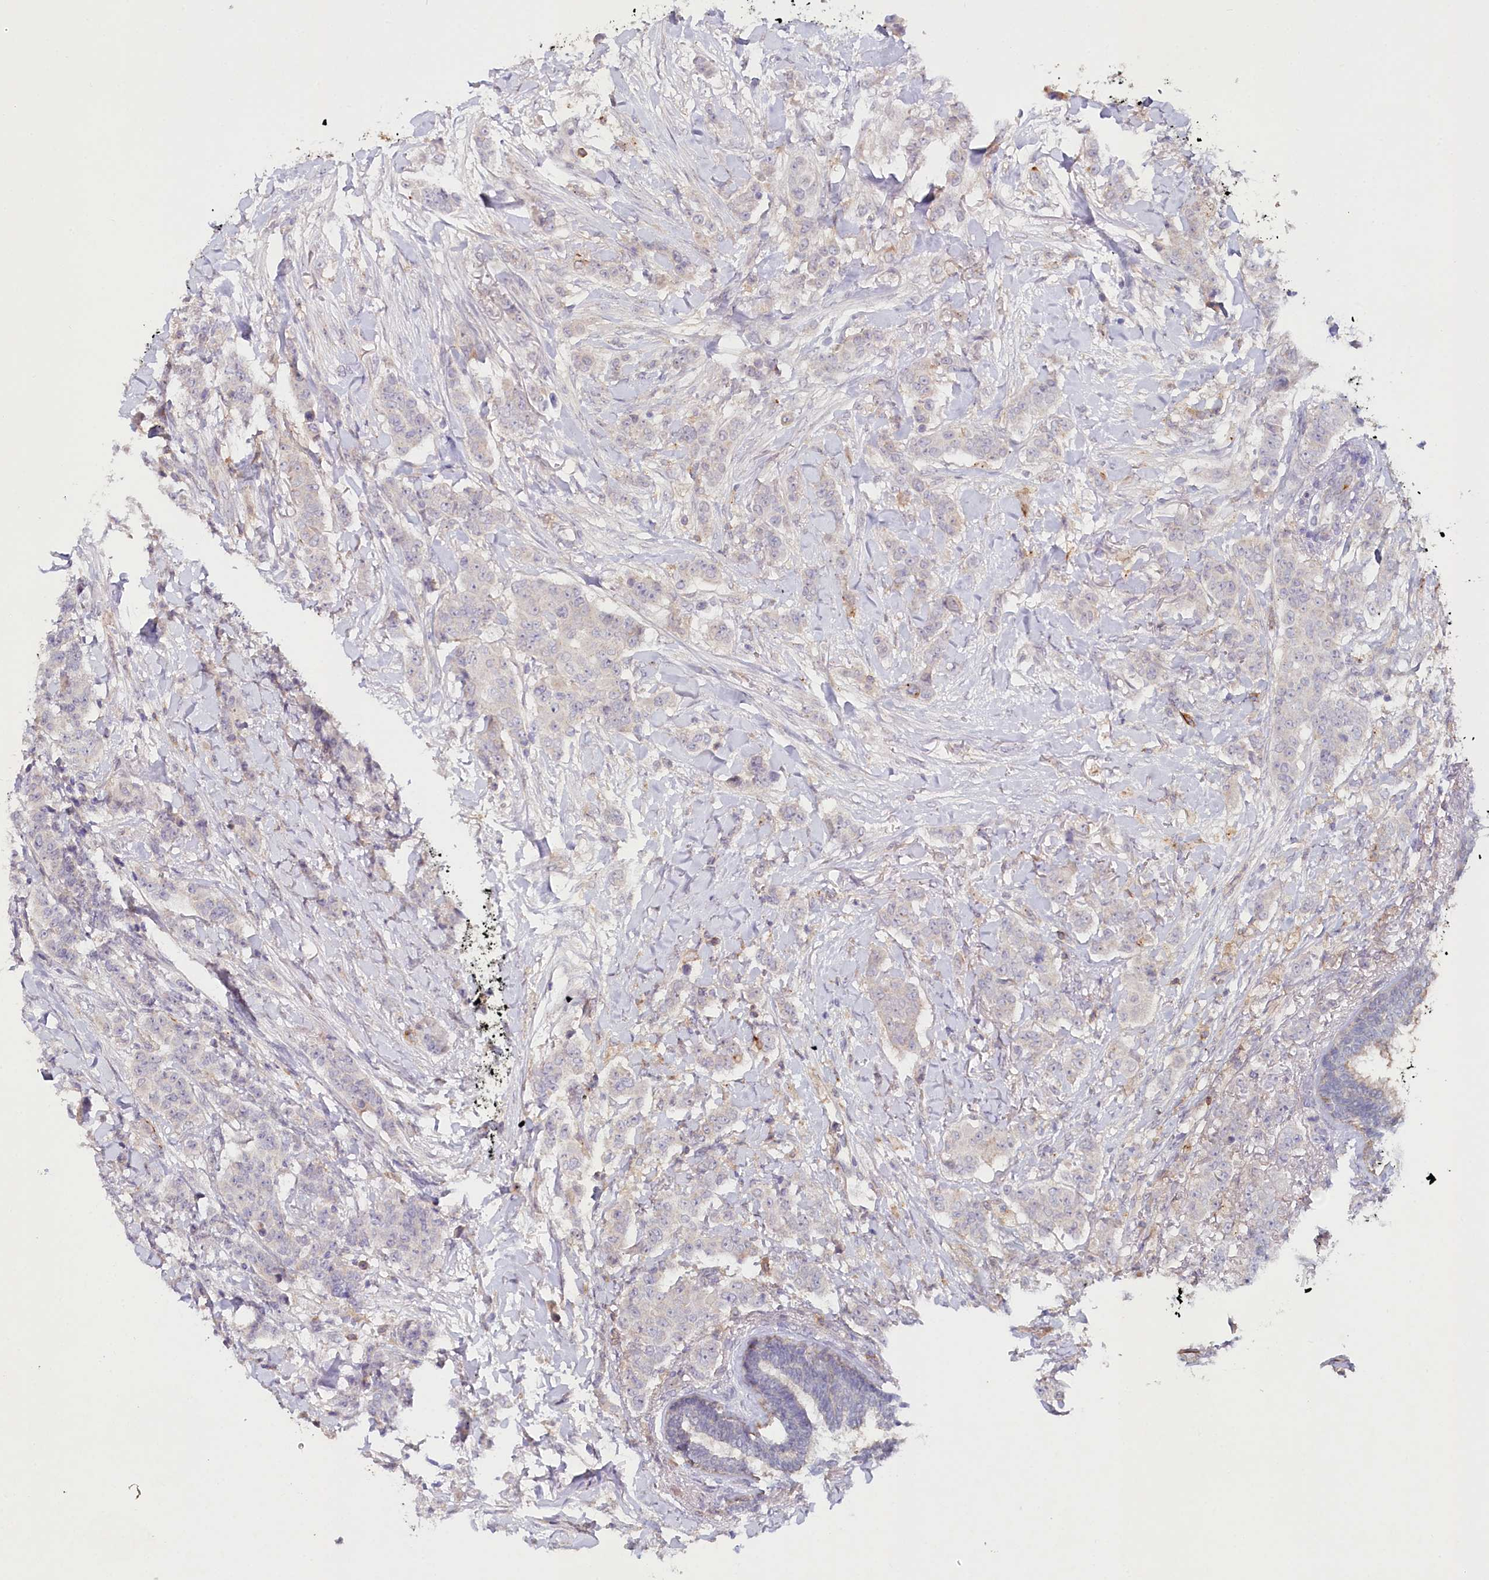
{"staining": {"intensity": "negative", "quantity": "none", "location": "none"}, "tissue": "breast cancer", "cell_type": "Tumor cells", "image_type": "cancer", "snomed": [{"axis": "morphology", "description": "Duct carcinoma"}, {"axis": "topography", "description": "Breast"}], "caption": "IHC histopathology image of human invasive ductal carcinoma (breast) stained for a protein (brown), which shows no expression in tumor cells.", "gene": "ALDH3B1", "patient": {"sex": "female", "age": 40}}